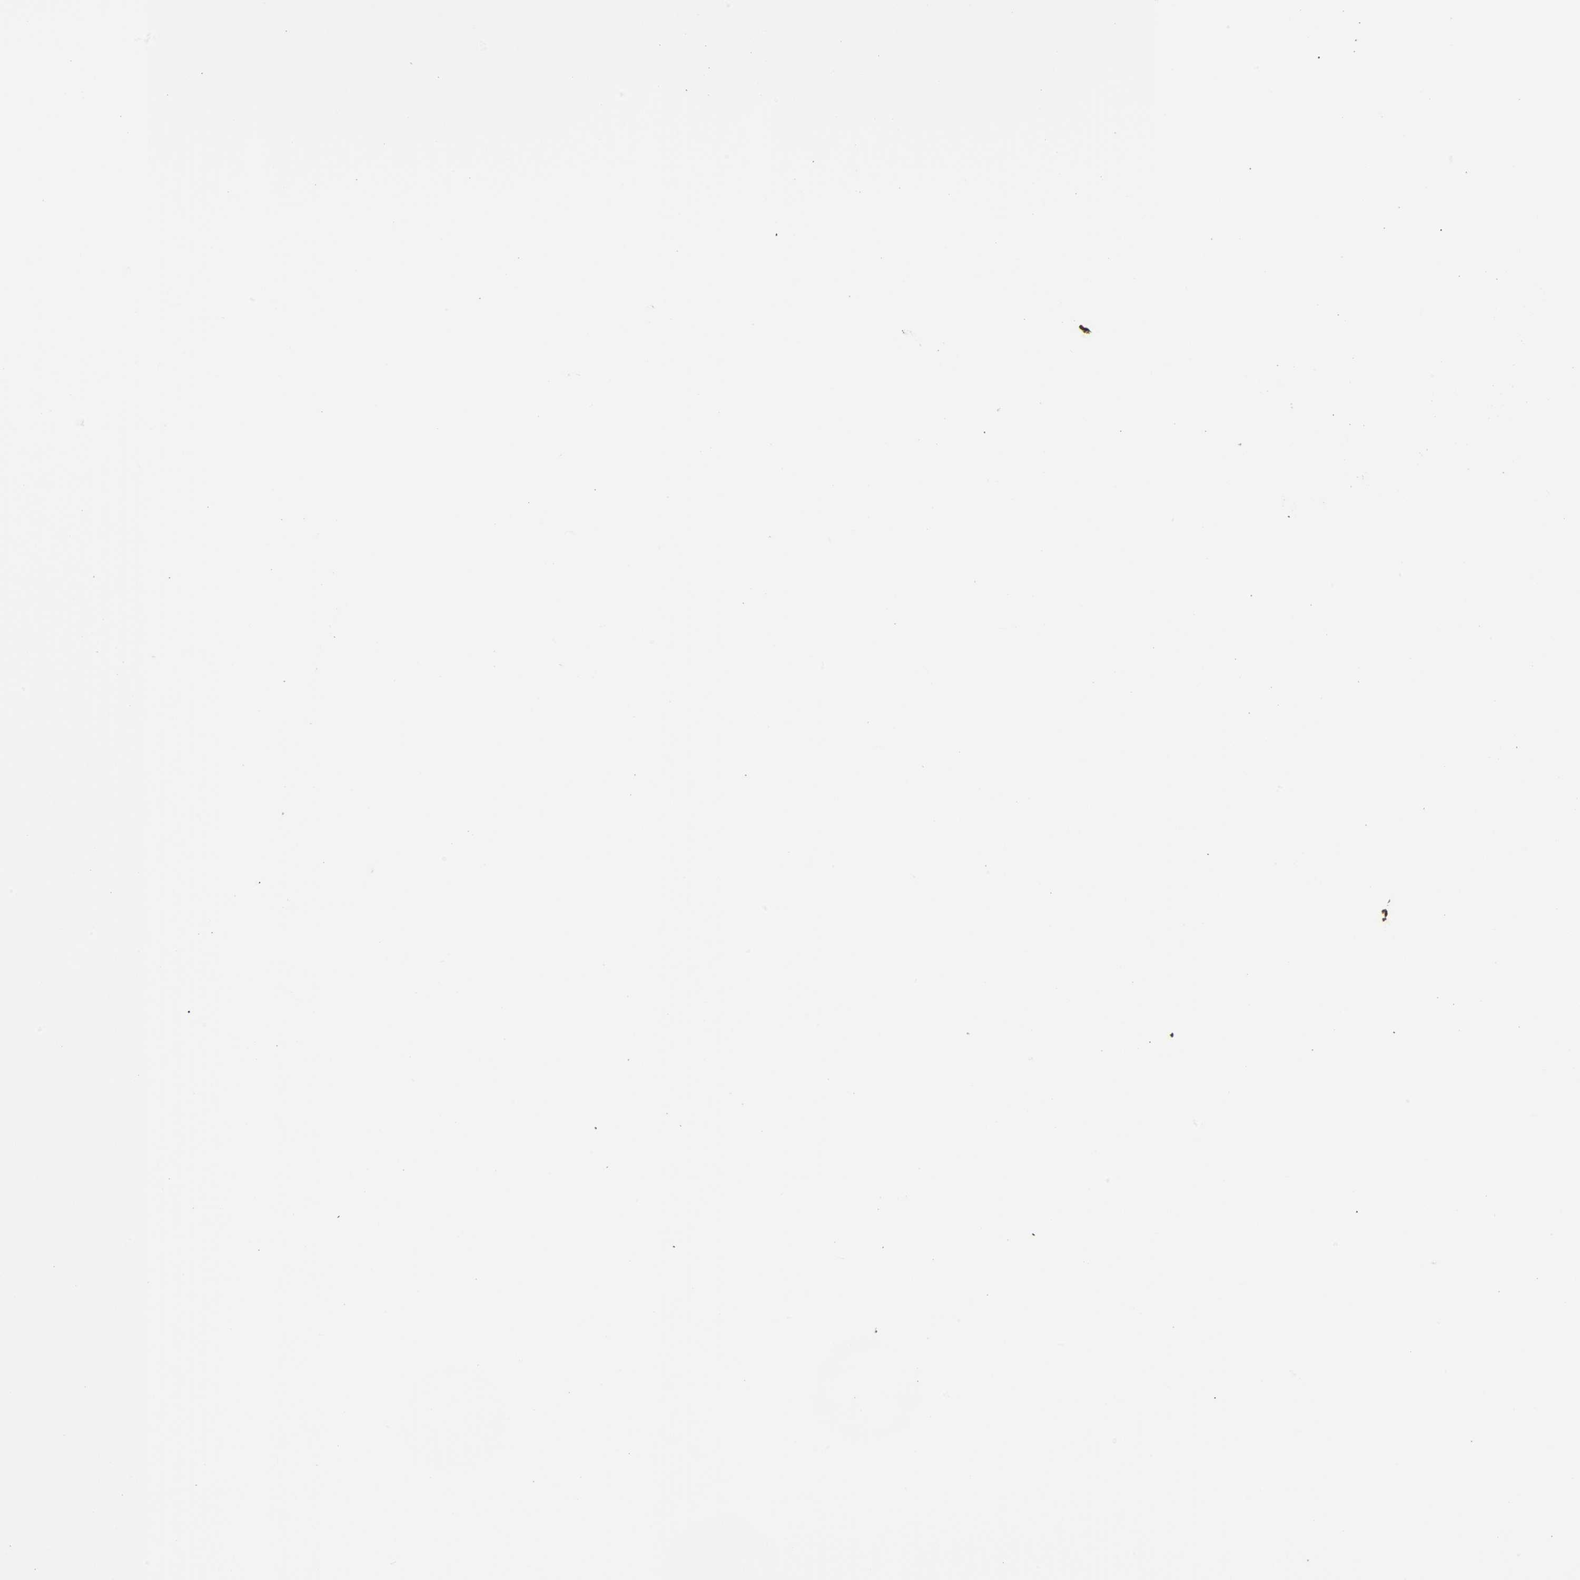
{"staining": {"intensity": "strong", "quantity": ">75%", "location": "cytoplasmic/membranous"}, "tissue": "urothelial cancer", "cell_type": "Tumor cells", "image_type": "cancer", "snomed": [{"axis": "morphology", "description": "Urothelial carcinoma, High grade"}, {"axis": "topography", "description": "Urinary bladder"}], "caption": "Protein expression analysis of high-grade urothelial carcinoma reveals strong cytoplasmic/membranous positivity in about >75% of tumor cells.", "gene": "RELA", "patient": {"sex": "female", "age": 64}}